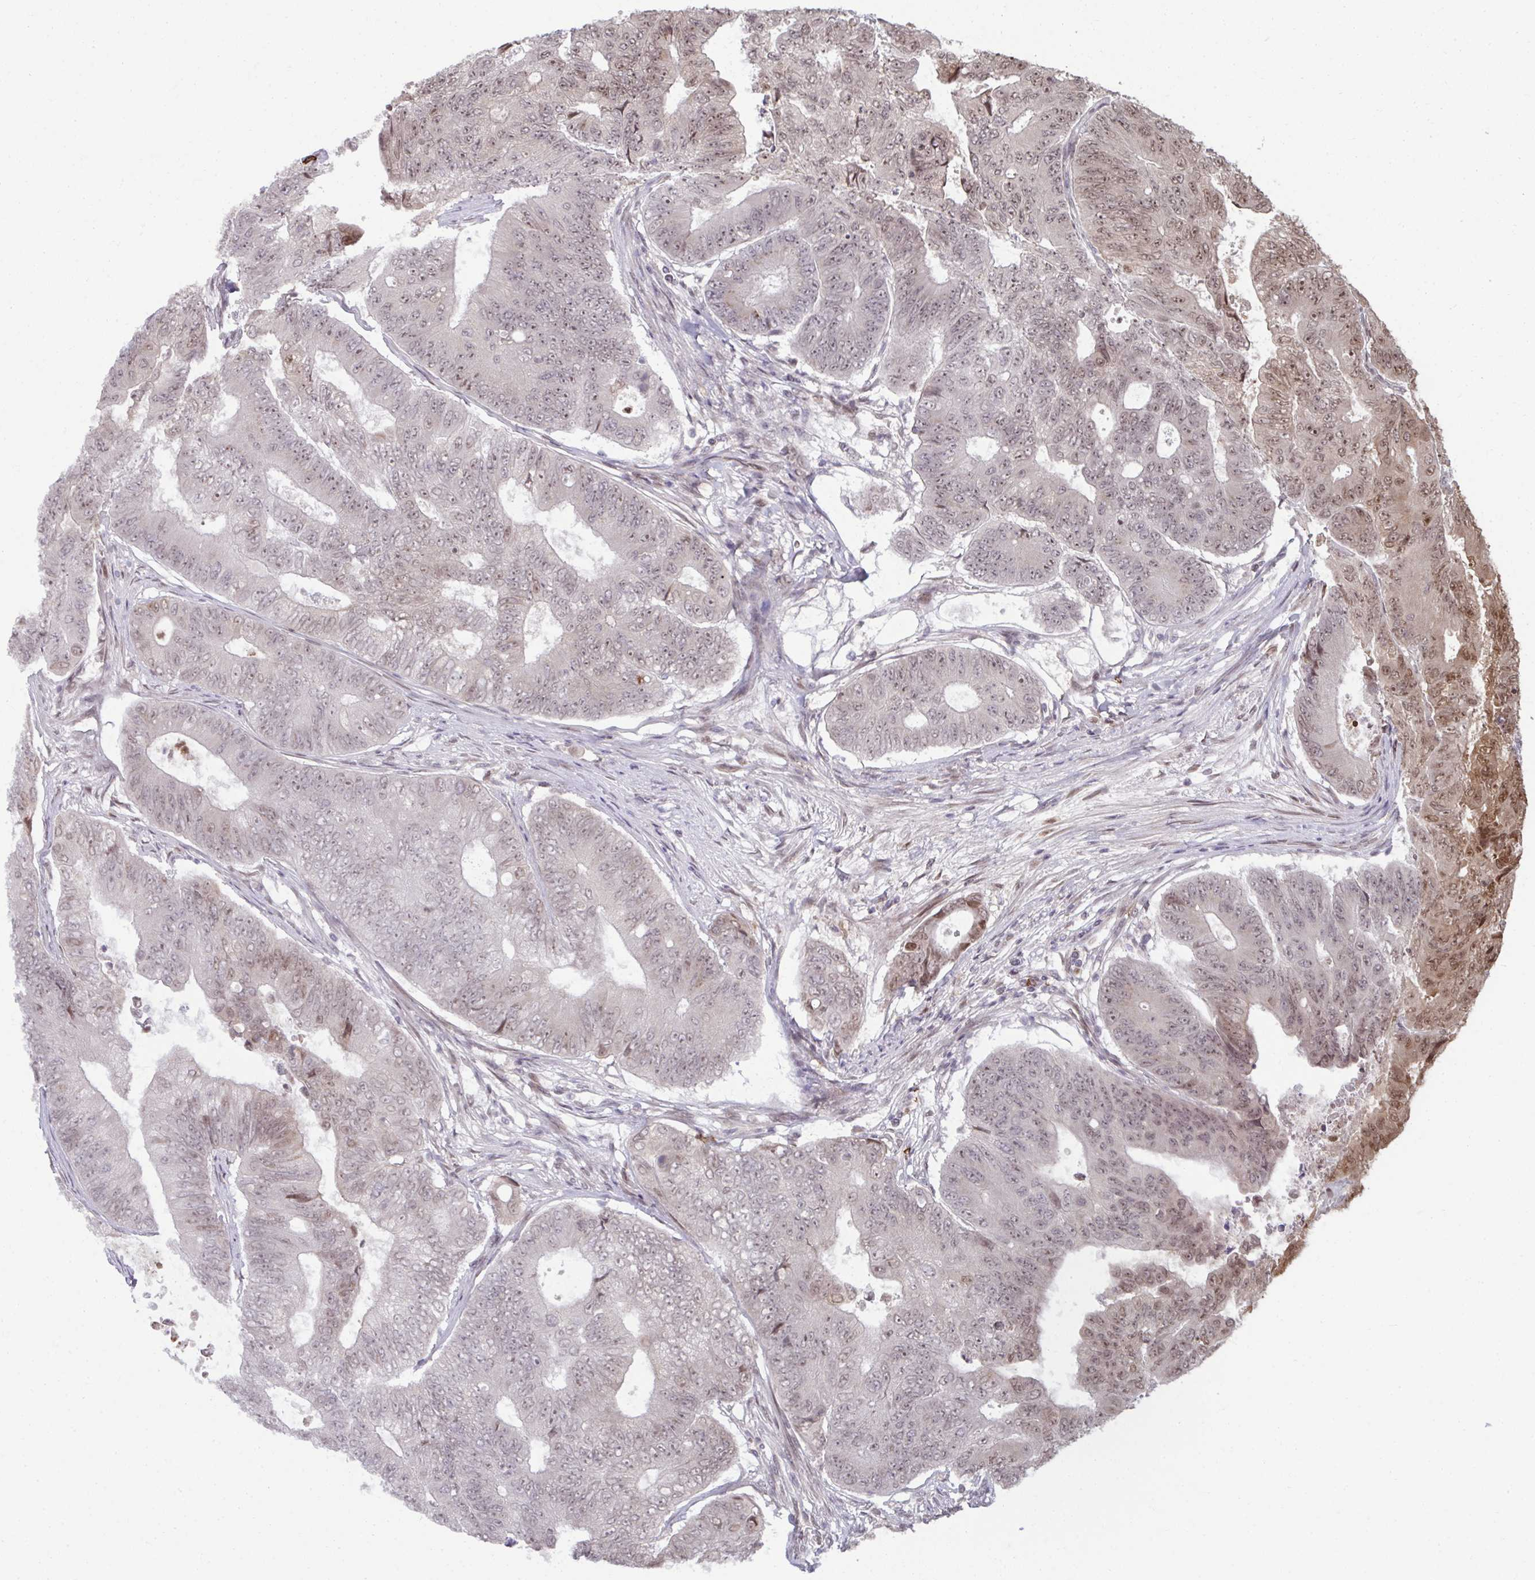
{"staining": {"intensity": "moderate", "quantity": "<25%", "location": "nuclear"}, "tissue": "colorectal cancer", "cell_type": "Tumor cells", "image_type": "cancer", "snomed": [{"axis": "morphology", "description": "Adenocarcinoma, NOS"}, {"axis": "topography", "description": "Colon"}], "caption": "DAB immunohistochemical staining of colorectal cancer (adenocarcinoma) reveals moderate nuclear protein expression in about <25% of tumor cells.", "gene": "UXT", "patient": {"sex": "female", "age": 48}}